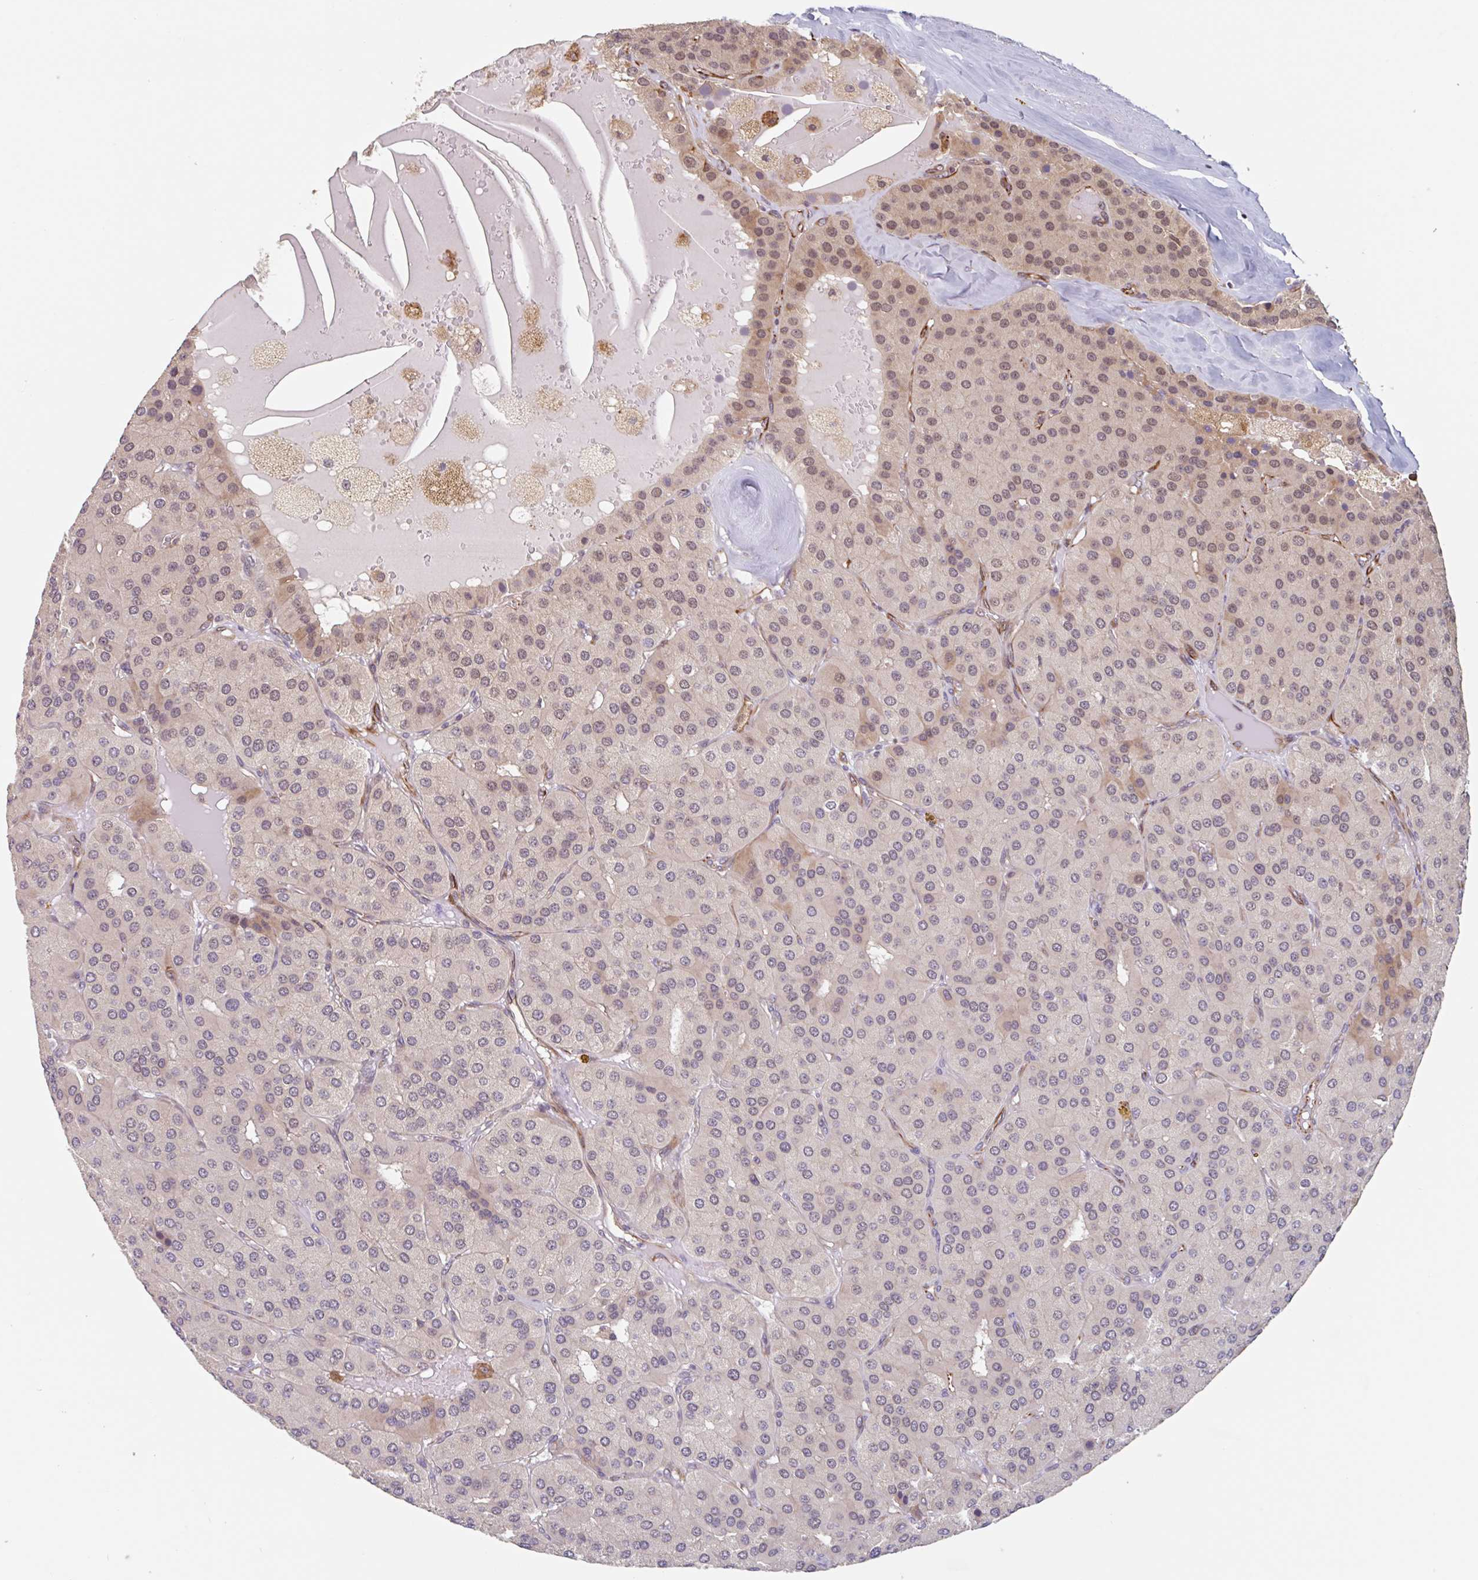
{"staining": {"intensity": "weak", "quantity": "25%-75%", "location": "nuclear"}, "tissue": "parathyroid gland", "cell_type": "Glandular cells", "image_type": "normal", "snomed": [{"axis": "morphology", "description": "Normal tissue, NOS"}, {"axis": "morphology", "description": "Adenoma, NOS"}, {"axis": "topography", "description": "Parathyroid gland"}], "caption": "Weak nuclear protein staining is appreciated in approximately 25%-75% of glandular cells in parathyroid gland.", "gene": "NUB1", "patient": {"sex": "female", "age": 86}}